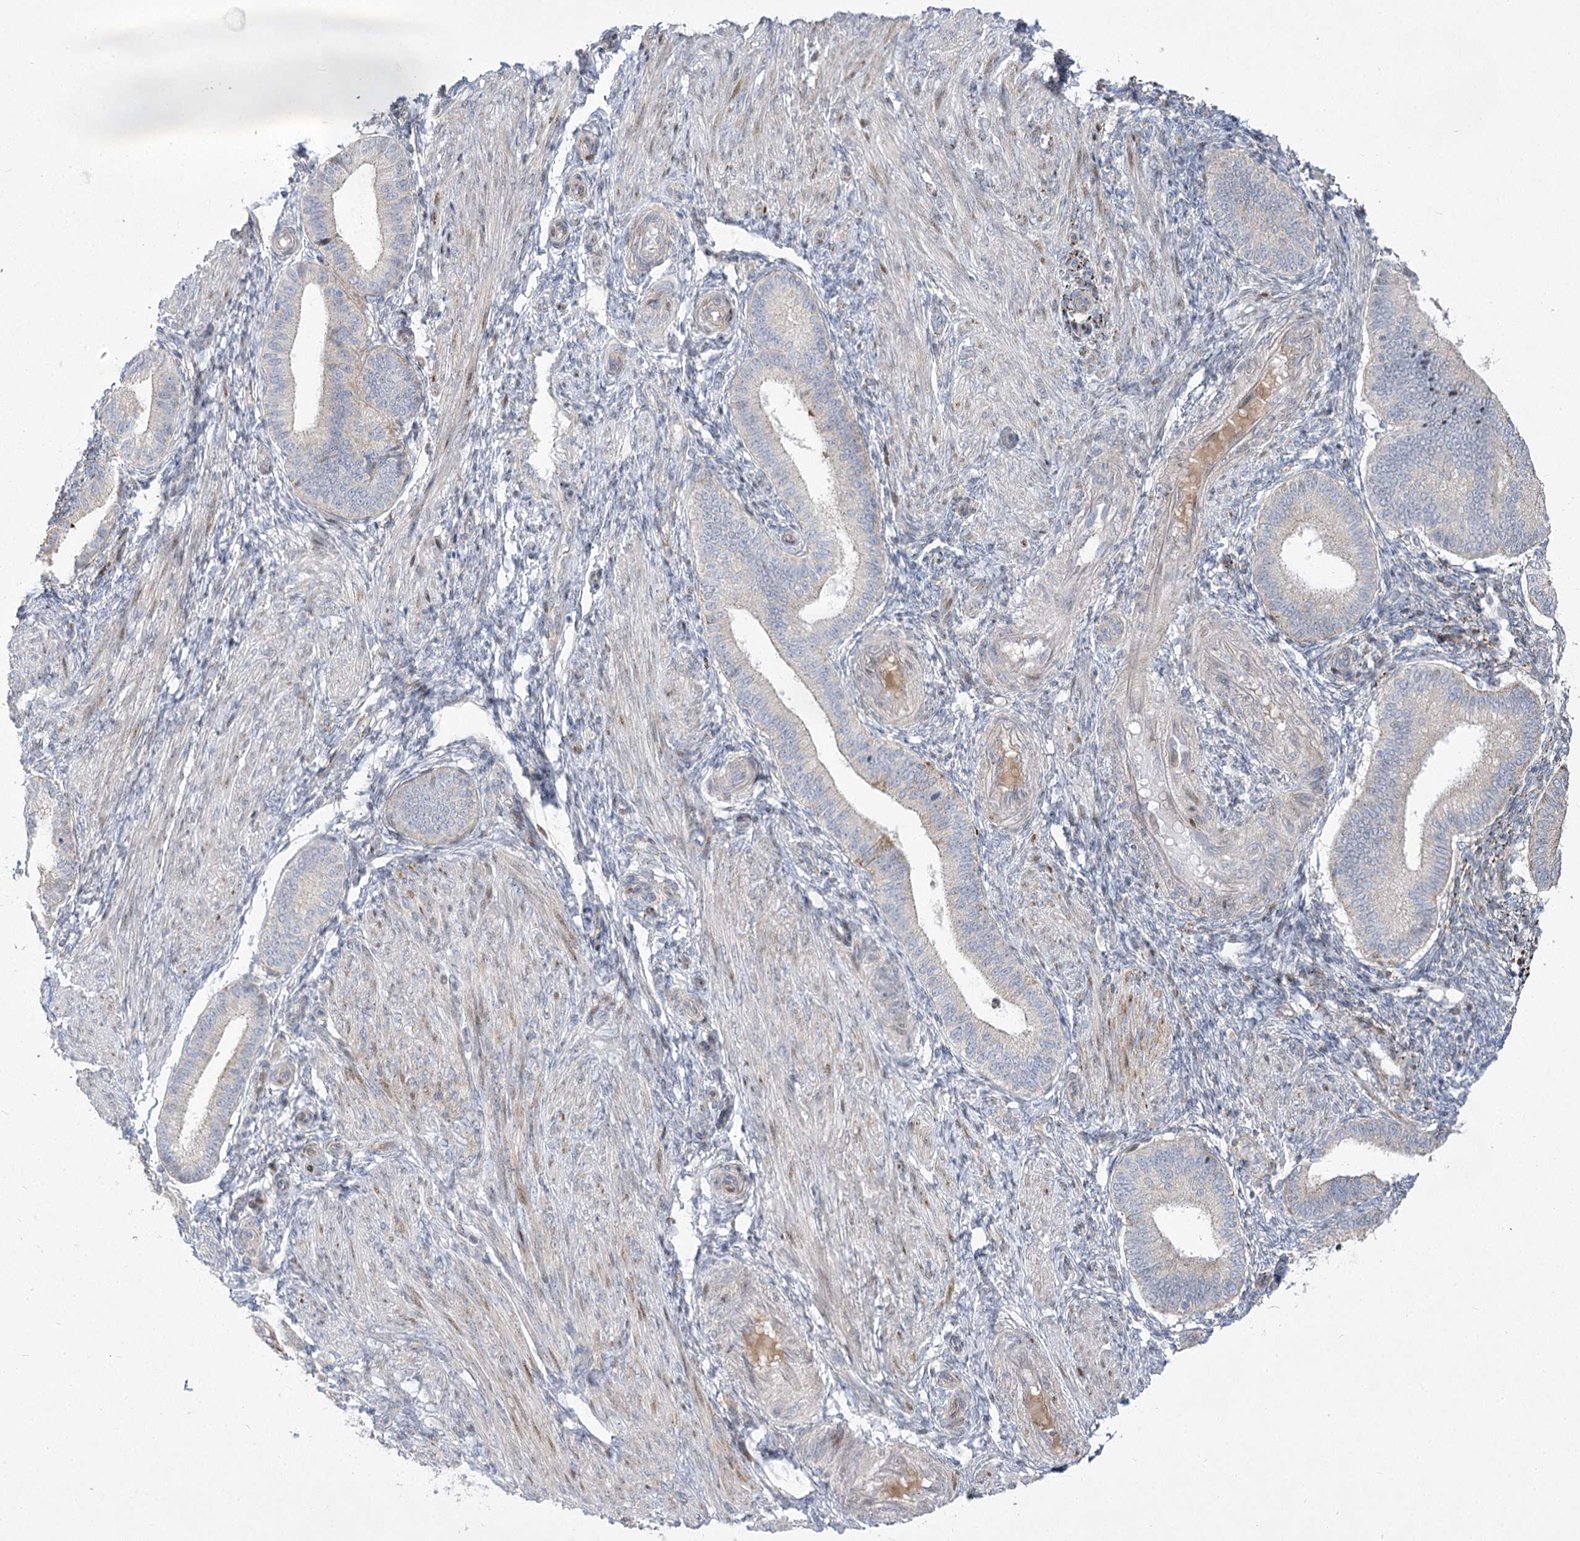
{"staining": {"intensity": "negative", "quantity": "none", "location": "none"}, "tissue": "endometrium", "cell_type": "Cells in endometrial stroma", "image_type": "normal", "snomed": [{"axis": "morphology", "description": "Normal tissue, NOS"}, {"axis": "topography", "description": "Endometrium"}], "caption": "Protein analysis of normal endometrium displays no significant expression in cells in endometrial stroma. The staining was performed using DAB (3,3'-diaminobenzidine) to visualize the protein expression in brown, while the nuclei were stained in blue with hematoxylin (Magnification: 20x).", "gene": "CEP164", "patient": {"sex": "female", "age": 39}}